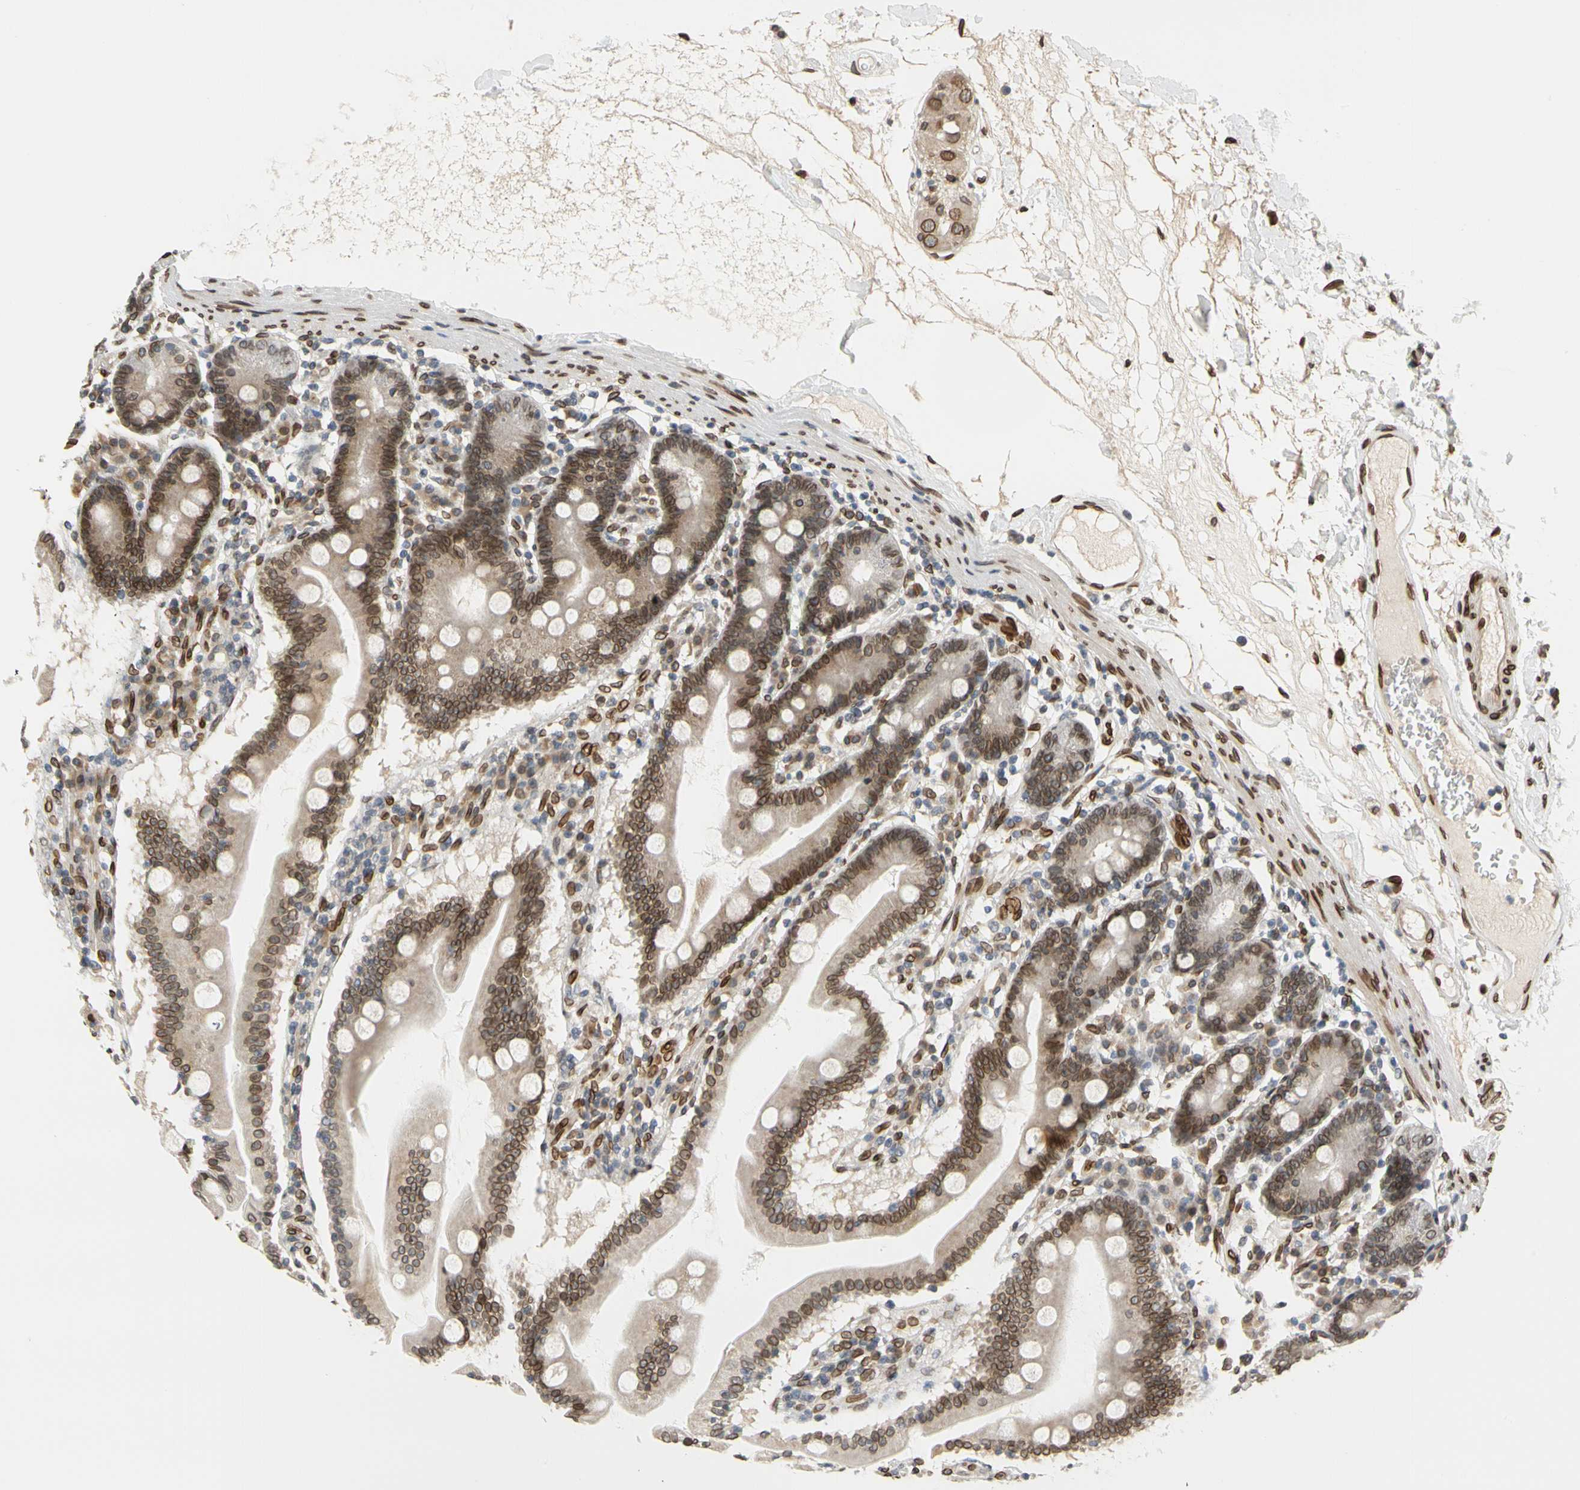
{"staining": {"intensity": "strong", "quantity": ">75%", "location": "cytoplasmic/membranous,nuclear"}, "tissue": "duodenum", "cell_type": "Glandular cells", "image_type": "normal", "snomed": [{"axis": "morphology", "description": "Normal tissue, NOS"}, {"axis": "topography", "description": "Duodenum"}], "caption": "Duodenum stained with immunohistochemistry (IHC) exhibits strong cytoplasmic/membranous,nuclear positivity in approximately >75% of glandular cells.", "gene": "SUN1", "patient": {"sex": "female", "age": 64}}